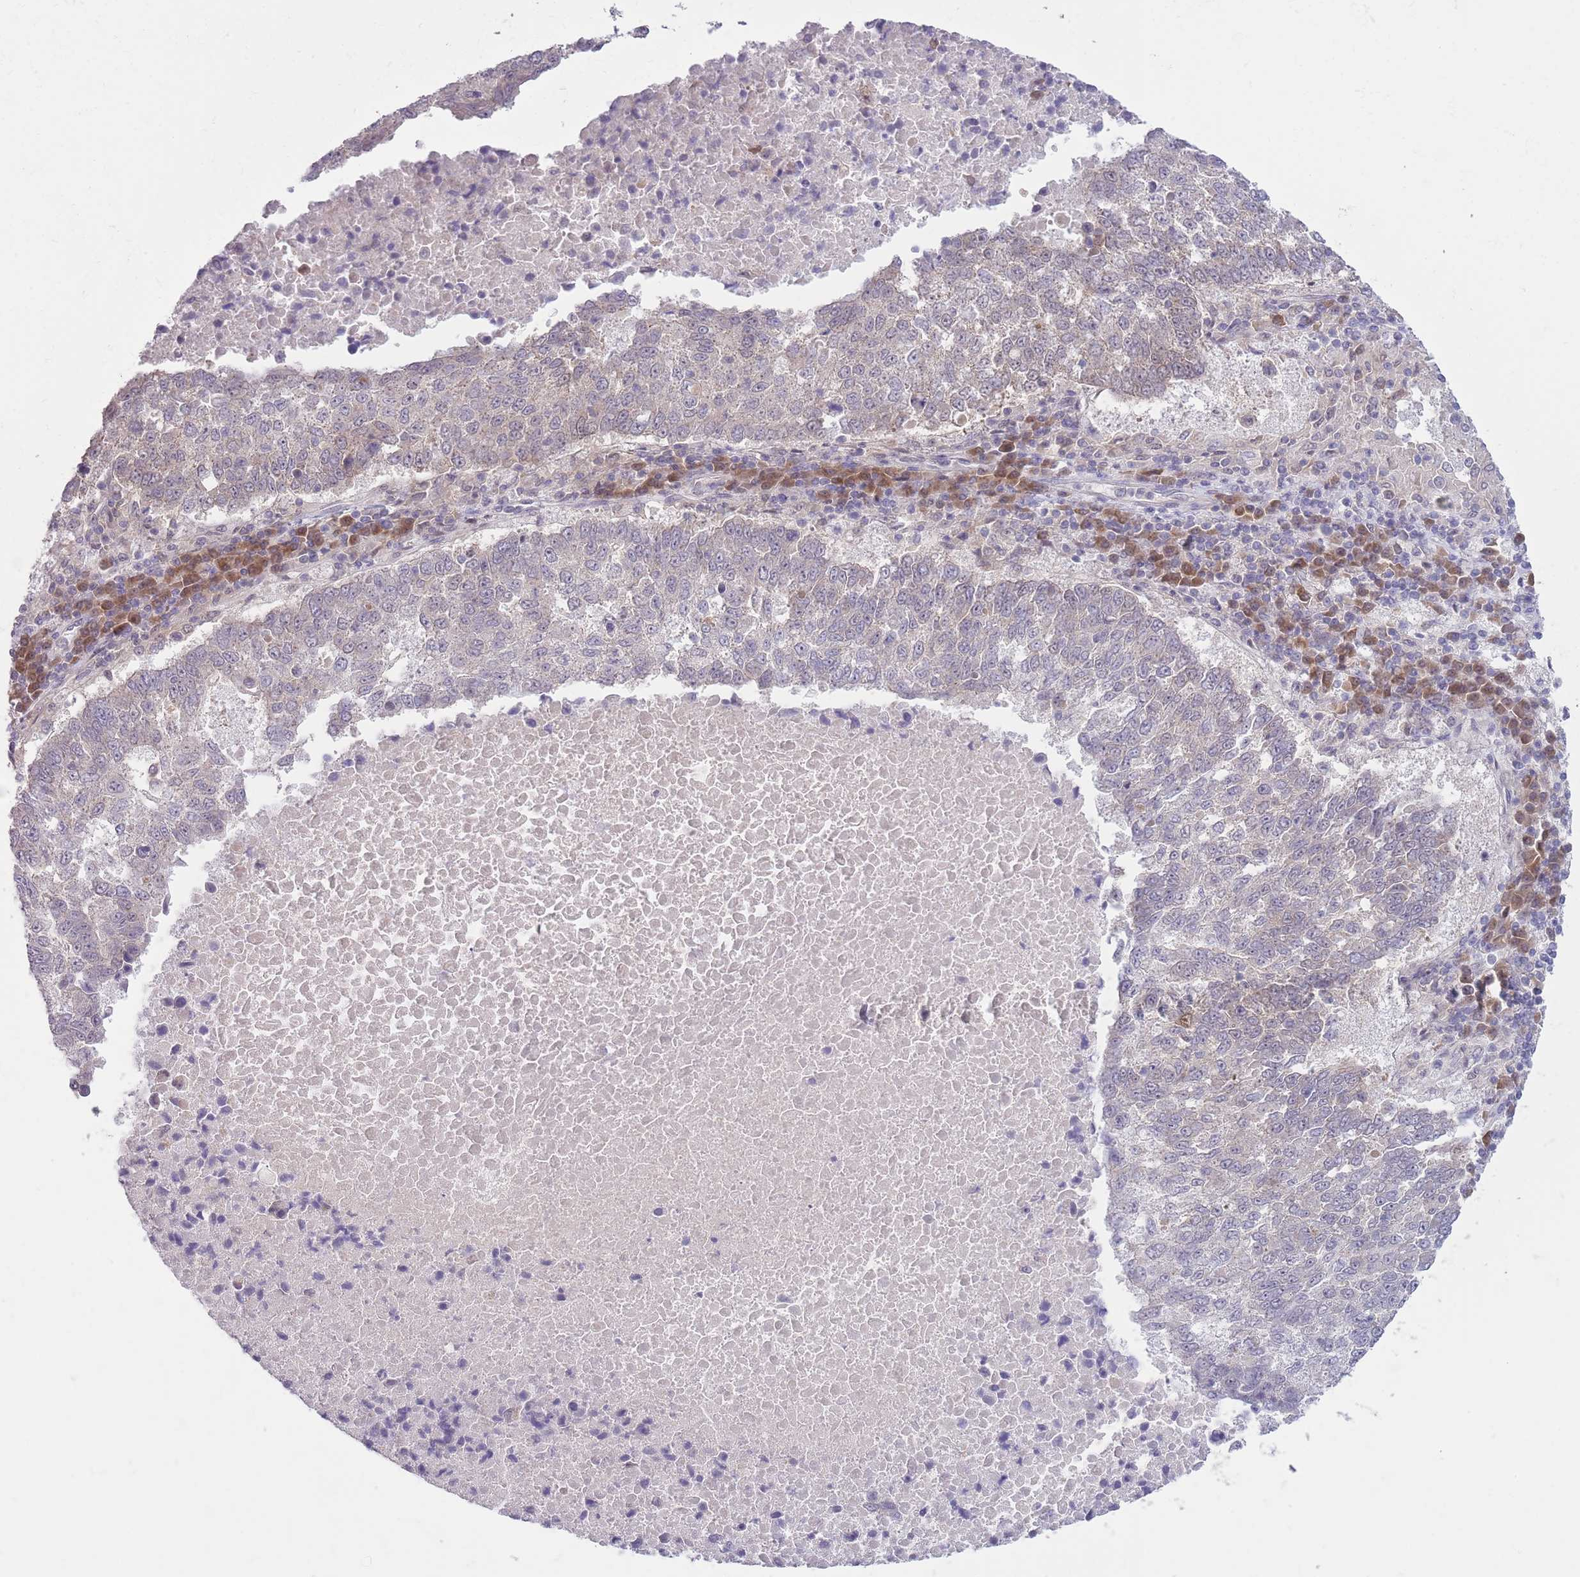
{"staining": {"intensity": "negative", "quantity": "none", "location": "none"}, "tissue": "lung cancer", "cell_type": "Tumor cells", "image_type": "cancer", "snomed": [{"axis": "morphology", "description": "Squamous cell carcinoma, NOS"}, {"axis": "topography", "description": "Lung"}], "caption": "This photomicrograph is of lung squamous cell carcinoma stained with IHC to label a protein in brown with the nuclei are counter-stained blue. There is no expression in tumor cells.", "gene": "COPE", "patient": {"sex": "male", "age": 73}}